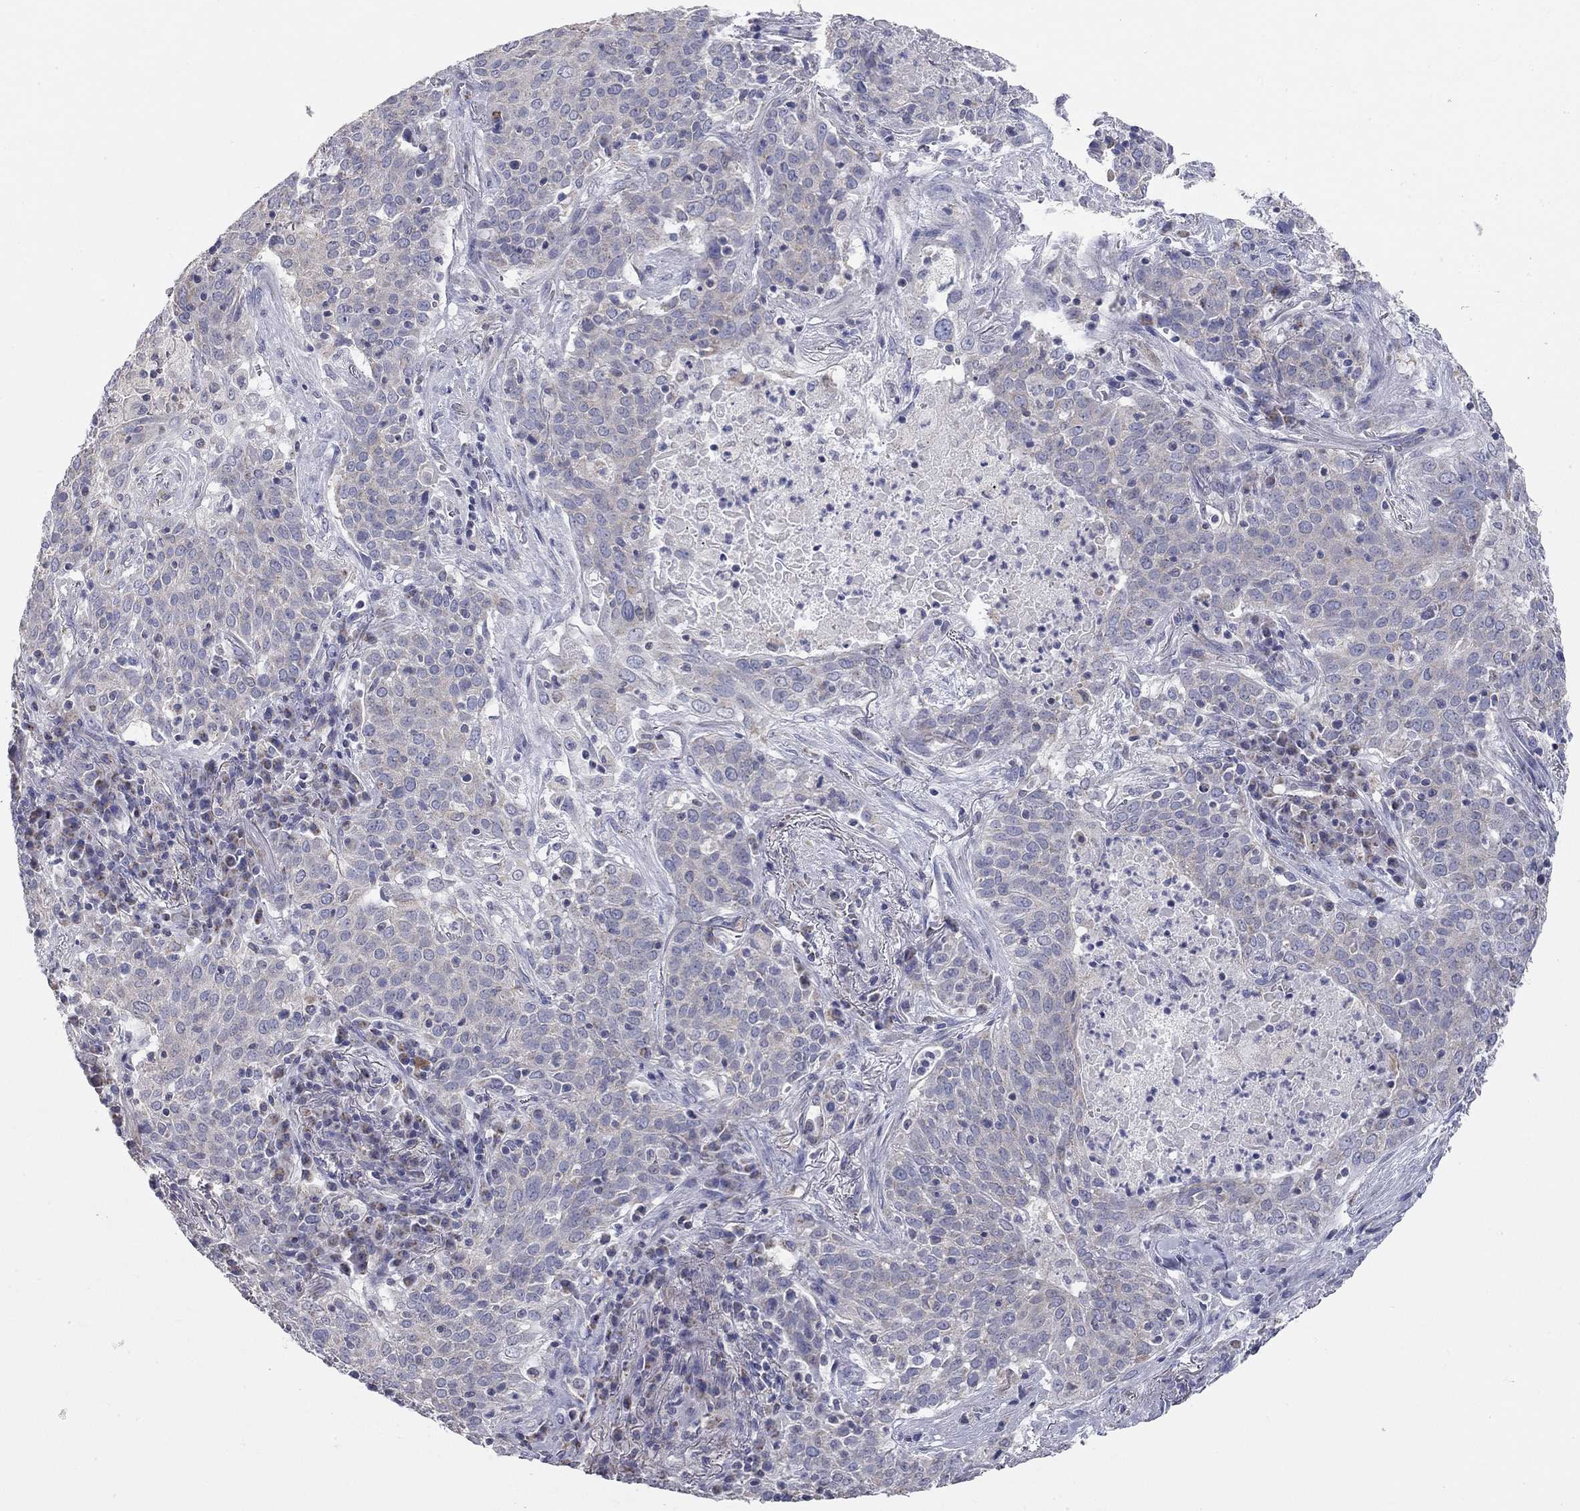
{"staining": {"intensity": "negative", "quantity": "none", "location": "none"}, "tissue": "lung cancer", "cell_type": "Tumor cells", "image_type": "cancer", "snomed": [{"axis": "morphology", "description": "Squamous cell carcinoma, NOS"}, {"axis": "topography", "description": "Lung"}], "caption": "Protein analysis of lung cancer (squamous cell carcinoma) shows no significant expression in tumor cells.", "gene": "CFAP161", "patient": {"sex": "male", "age": 82}}